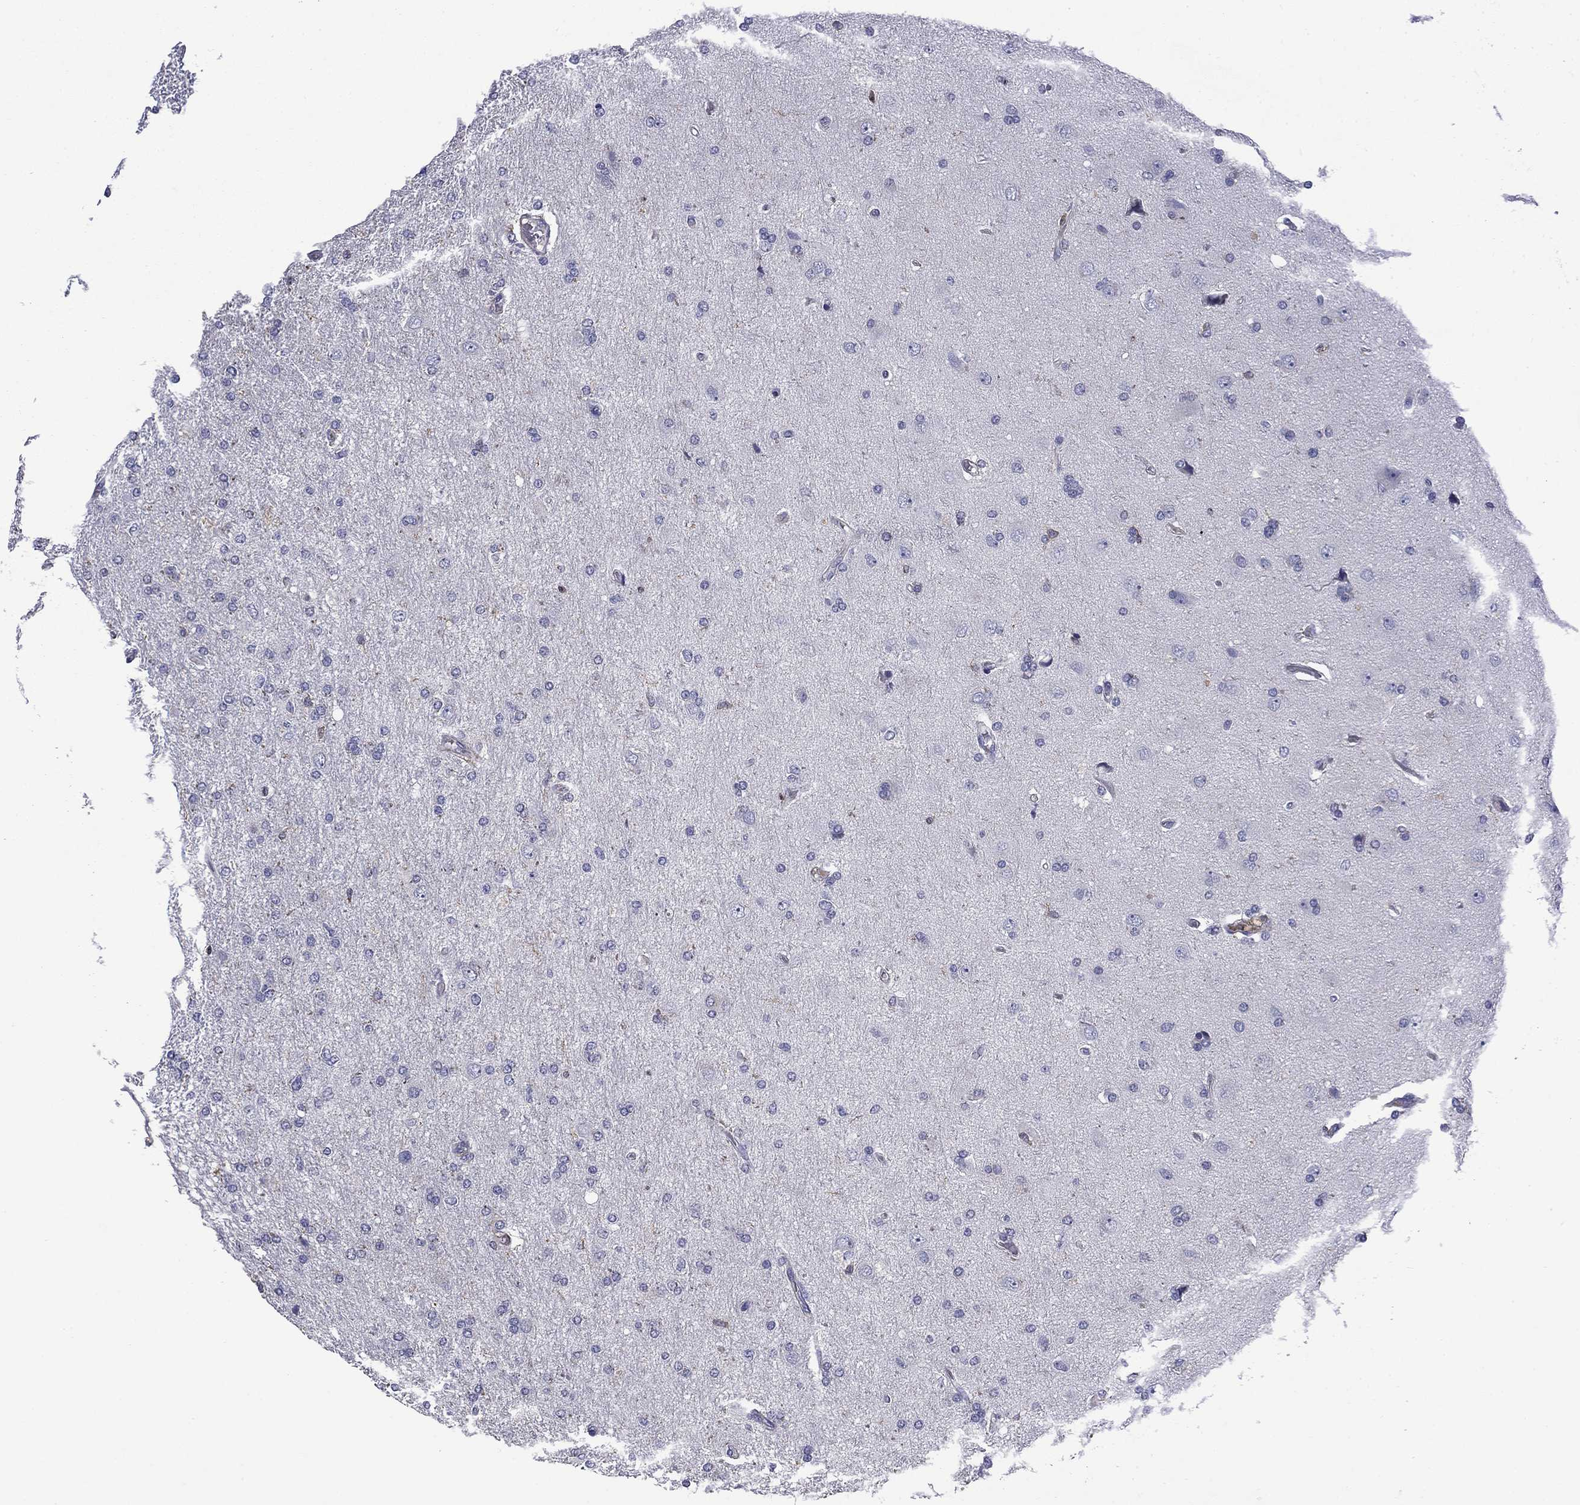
{"staining": {"intensity": "negative", "quantity": "none", "location": "none"}, "tissue": "glioma", "cell_type": "Tumor cells", "image_type": "cancer", "snomed": [{"axis": "morphology", "description": "Glioma, malignant, High grade"}, {"axis": "topography", "description": "Cerebral cortex"}], "caption": "Histopathology image shows no protein expression in tumor cells of malignant glioma (high-grade) tissue. (DAB (3,3'-diaminobenzidine) immunohistochemistry visualized using brightfield microscopy, high magnification).", "gene": "ARHGAP45", "patient": {"sex": "male", "age": 70}}